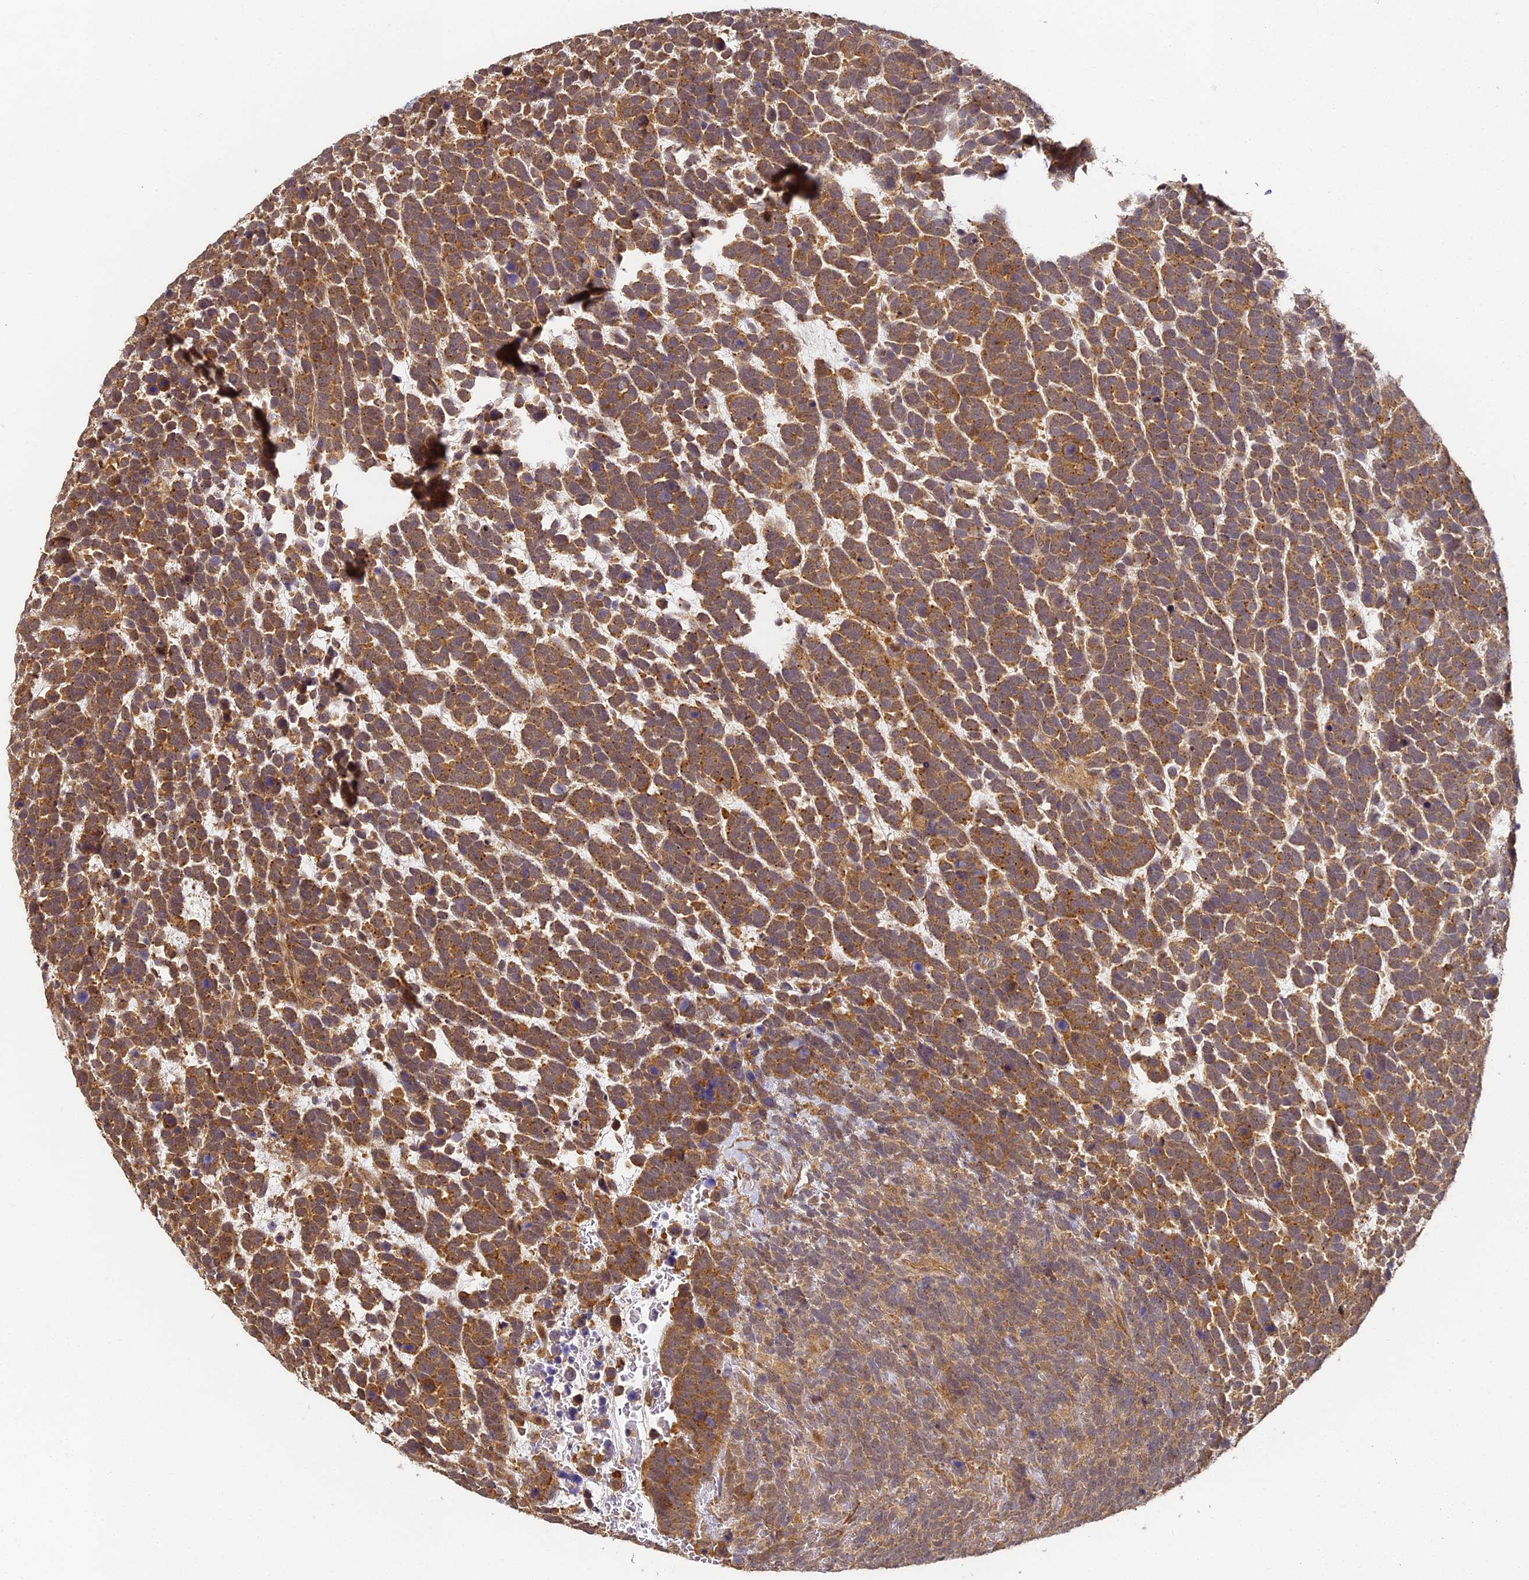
{"staining": {"intensity": "moderate", "quantity": ">75%", "location": "cytoplasmic/membranous"}, "tissue": "urothelial cancer", "cell_type": "Tumor cells", "image_type": "cancer", "snomed": [{"axis": "morphology", "description": "Urothelial carcinoma, High grade"}, {"axis": "topography", "description": "Urinary bladder"}], "caption": "Urothelial cancer was stained to show a protein in brown. There is medium levels of moderate cytoplasmic/membranous positivity in about >75% of tumor cells.", "gene": "ZNF443", "patient": {"sex": "female", "age": 82}}